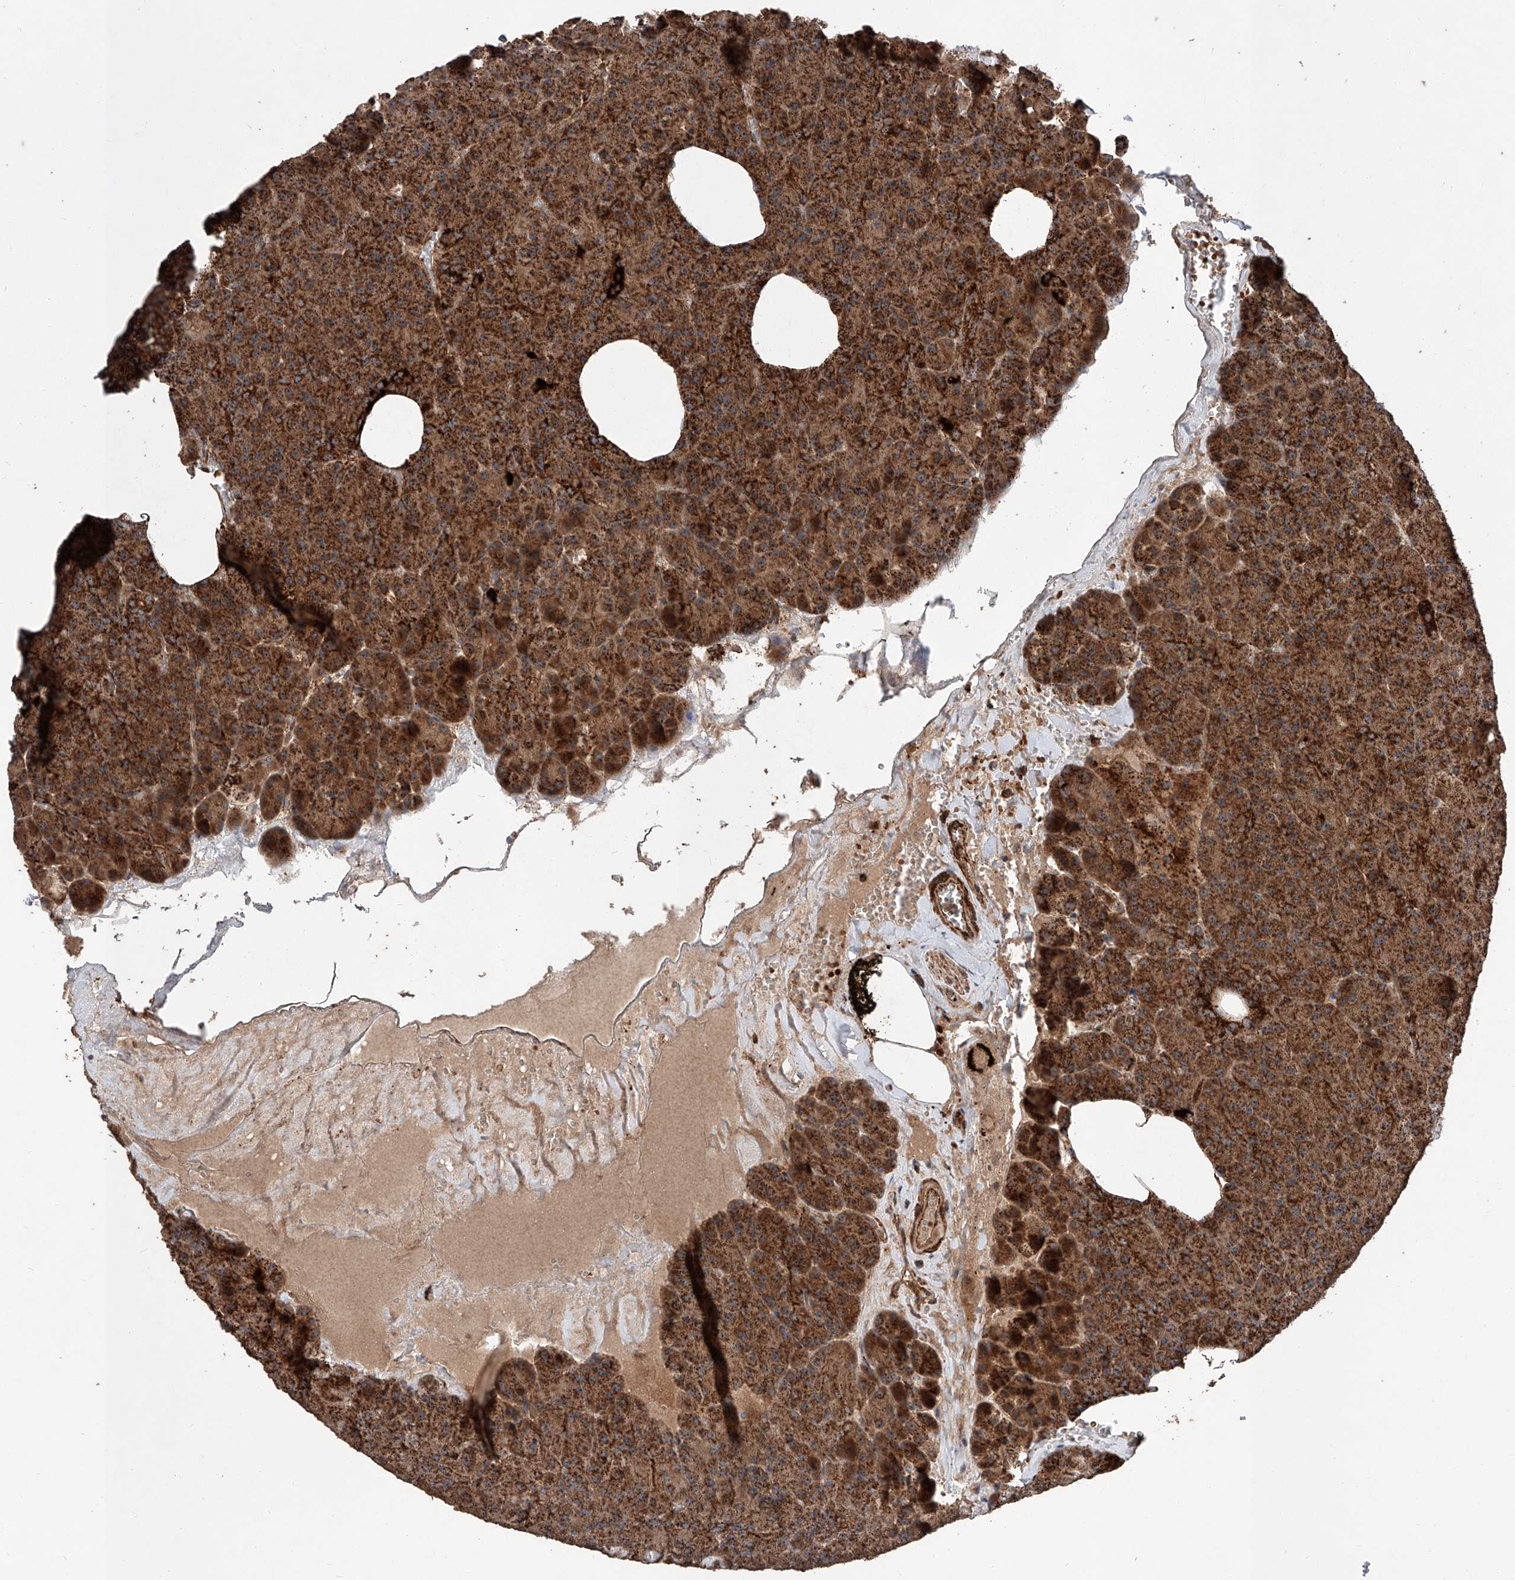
{"staining": {"intensity": "strong", "quantity": ">75%", "location": "cytoplasmic/membranous"}, "tissue": "pancreas", "cell_type": "Exocrine glandular cells", "image_type": "normal", "snomed": [{"axis": "morphology", "description": "Normal tissue, NOS"}, {"axis": "morphology", "description": "Carcinoid, malignant, NOS"}, {"axis": "topography", "description": "Pancreas"}], "caption": "Immunohistochemical staining of unremarkable pancreas exhibits >75% levels of strong cytoplasmic/membranous protein staining in about >75% of exocrine glandular cells.", "gene": "PISD", "patient": {"sex": "female", "age": 35}}